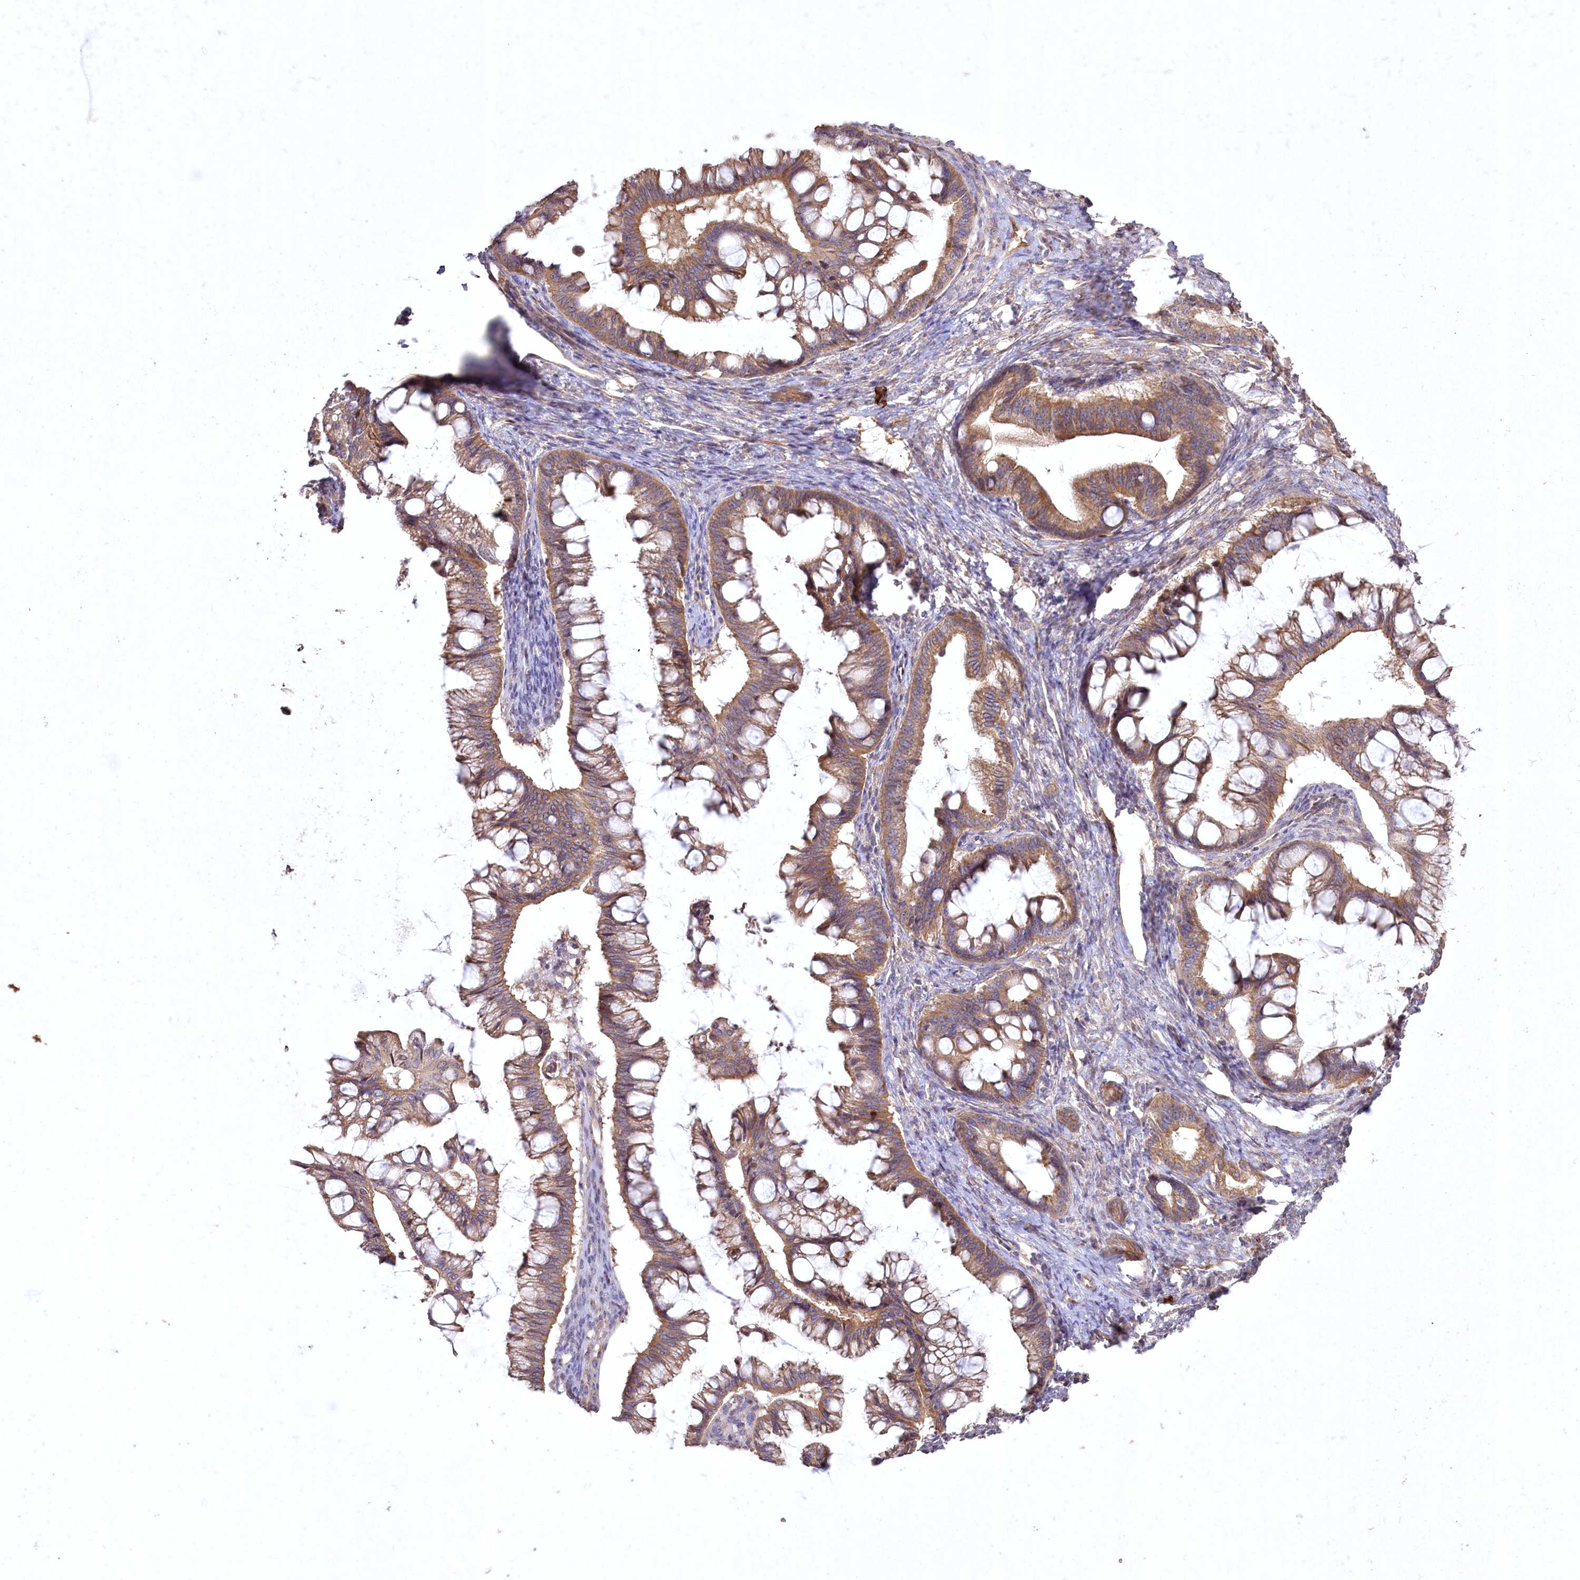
{"staining": {"intensity": "moderate", "quantity": ">75%", "location": "cytoplasmic/membranous"}, "tissue": "ovarian cancer", "cell_type": "Tumor cells", "image_type": "cancer", "snomed": [{"axis": "morphology", "description": "Cystadenocarcinoma, mucinous, NOS"}, {"axis": "topography", "description": "Ovary"}], "caption": "Moderate cytoplasmic/membranous expression is present in about >75% of tumor cells in ovarian mucinous cystadenocarcinoma. (brown staining indicates protein expression, while blue staining denotes nuclei).", "gene": "SH3TC1", "patient": {"sex": "female", "age": 73}}